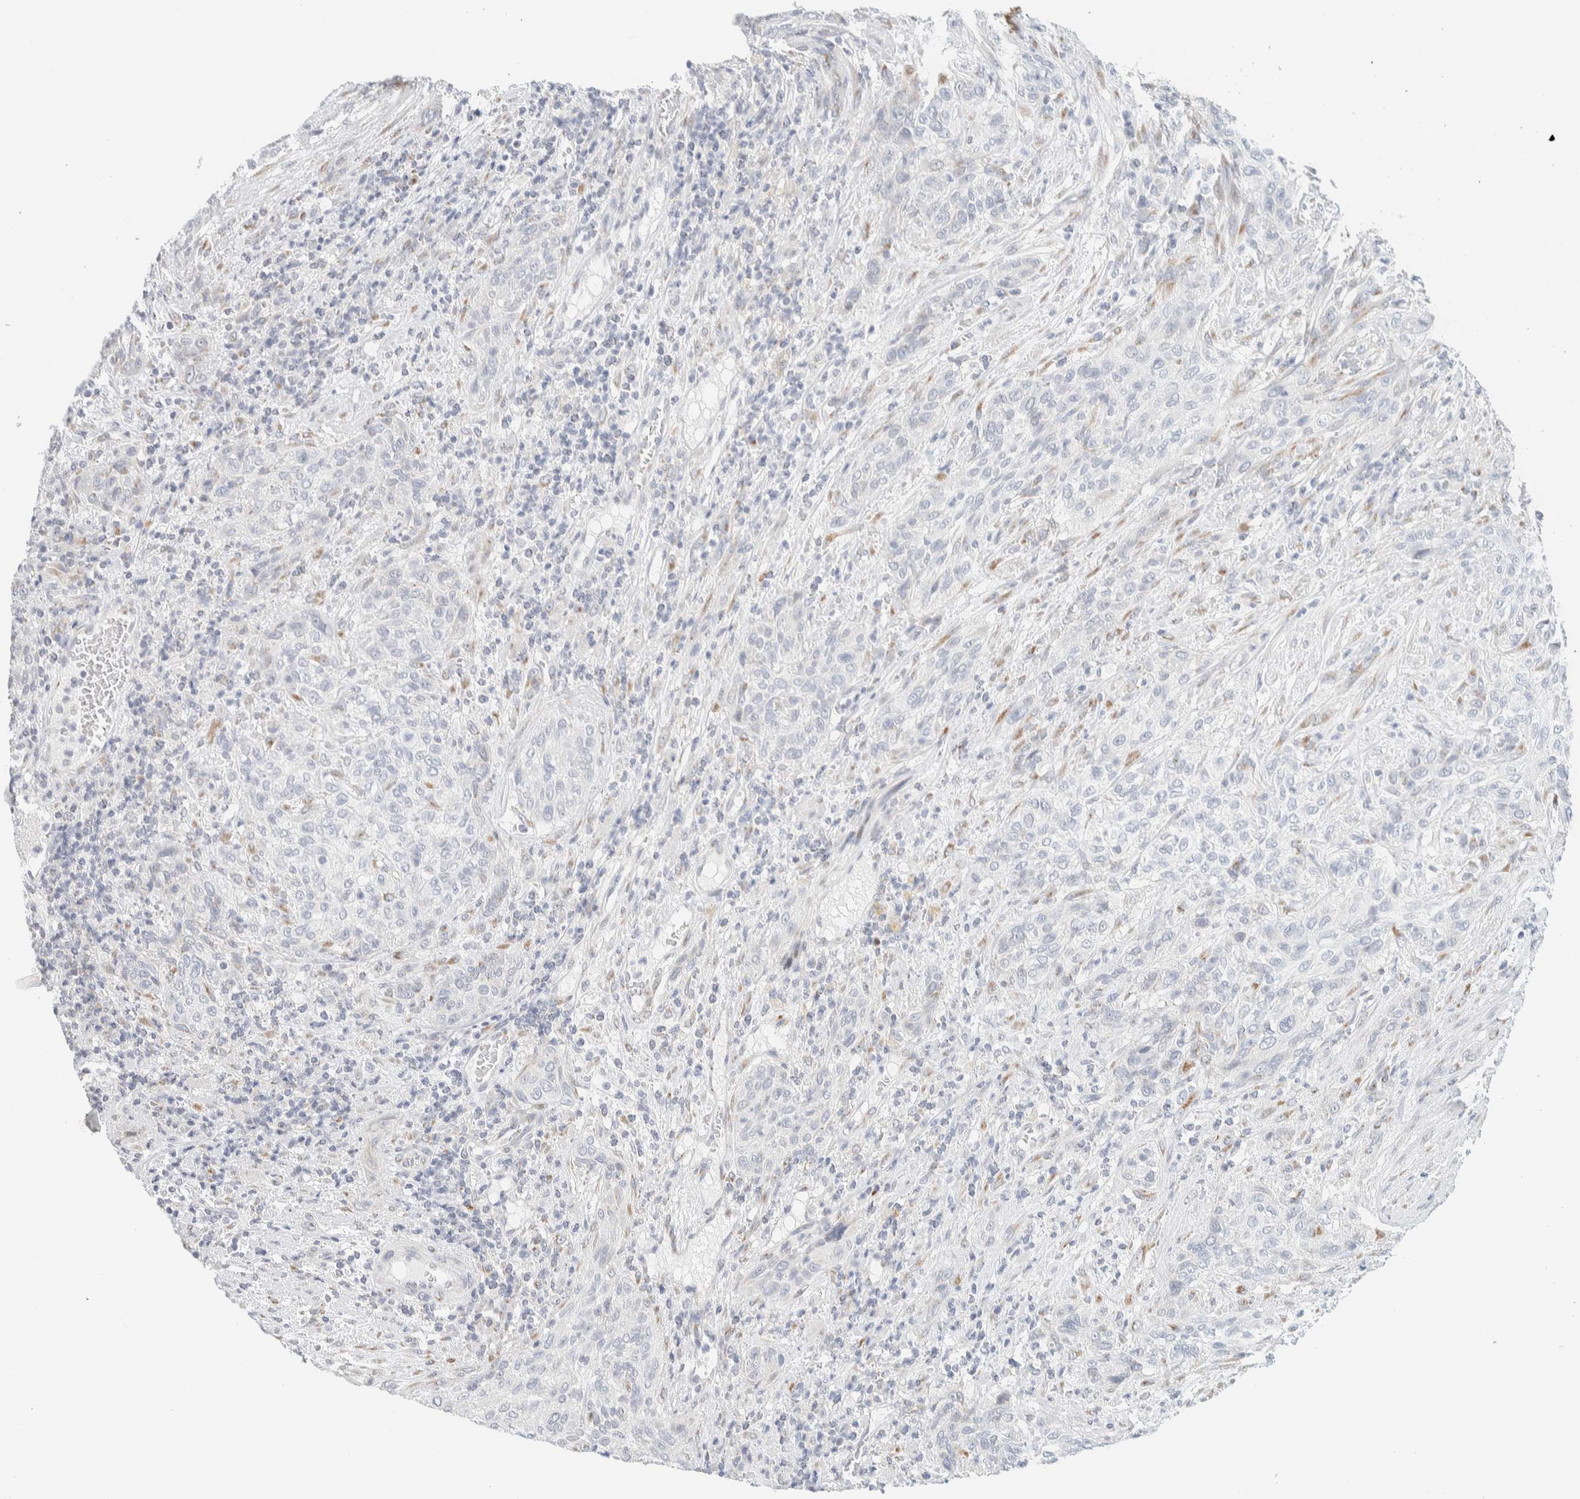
{"staining": {"intensity": "negative", "quantity": "none", "location": "none"}, "tissue": "urothelial cancer", "cell_type": "Tumor cells", "image_type": "cancer", "snomed": [{"axis": "morphology", "description": "Urothelial carcinoma, Low grade"}, {"axis": "morphology", "description": "Urothelial carcinoma, High grade"}, {"axis": "topography", "description": "Urinary bladder"}], "caption": "Human high-grade urothelial carcinoma stained for a protein using IHC reveals no expression in tumor cells.", "gene": "SPNS3", "patient": {"sex": "male", "age": 35}}